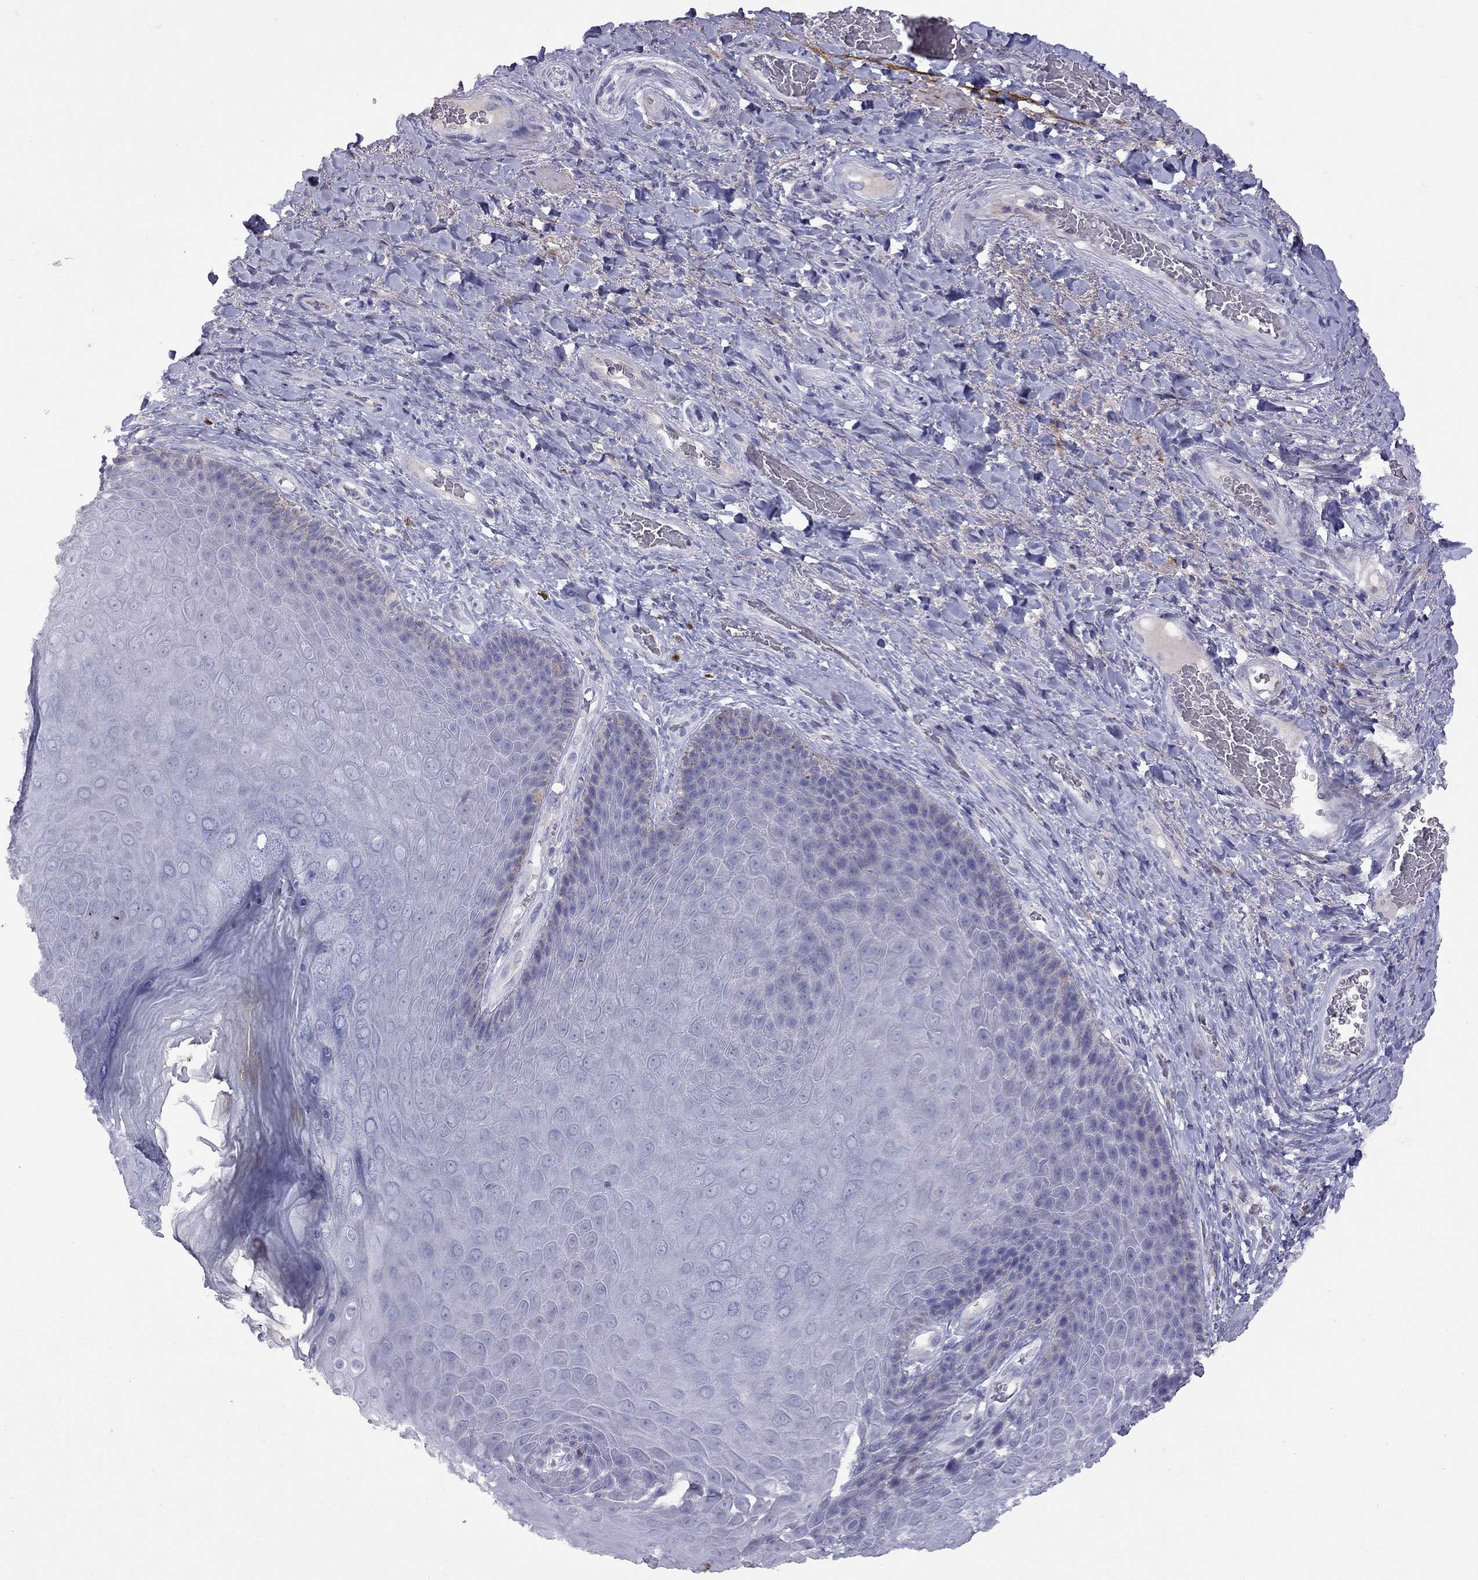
{"staining": {"intensity": "negative", "quantity": "none", "location": "none"}, "tissue": "skin", "cell_type": "Epidermal cells", "image_type": "normal", "snomed": [{"axis": "morphology", "description": "Normal tissue, NOS"}, {"axis": "topography", "description": "Skeletal muscle"}, {"axis": "topography", "description": "Anal"}, {"axis": "topography", "description": "Peripheral nerve tissue"}], "caption": "IHC of unremarkable human skin displays no expression in epidermal cells.", "gene": "CPNE4", "patient": {"sex": "male", "age": 53}}